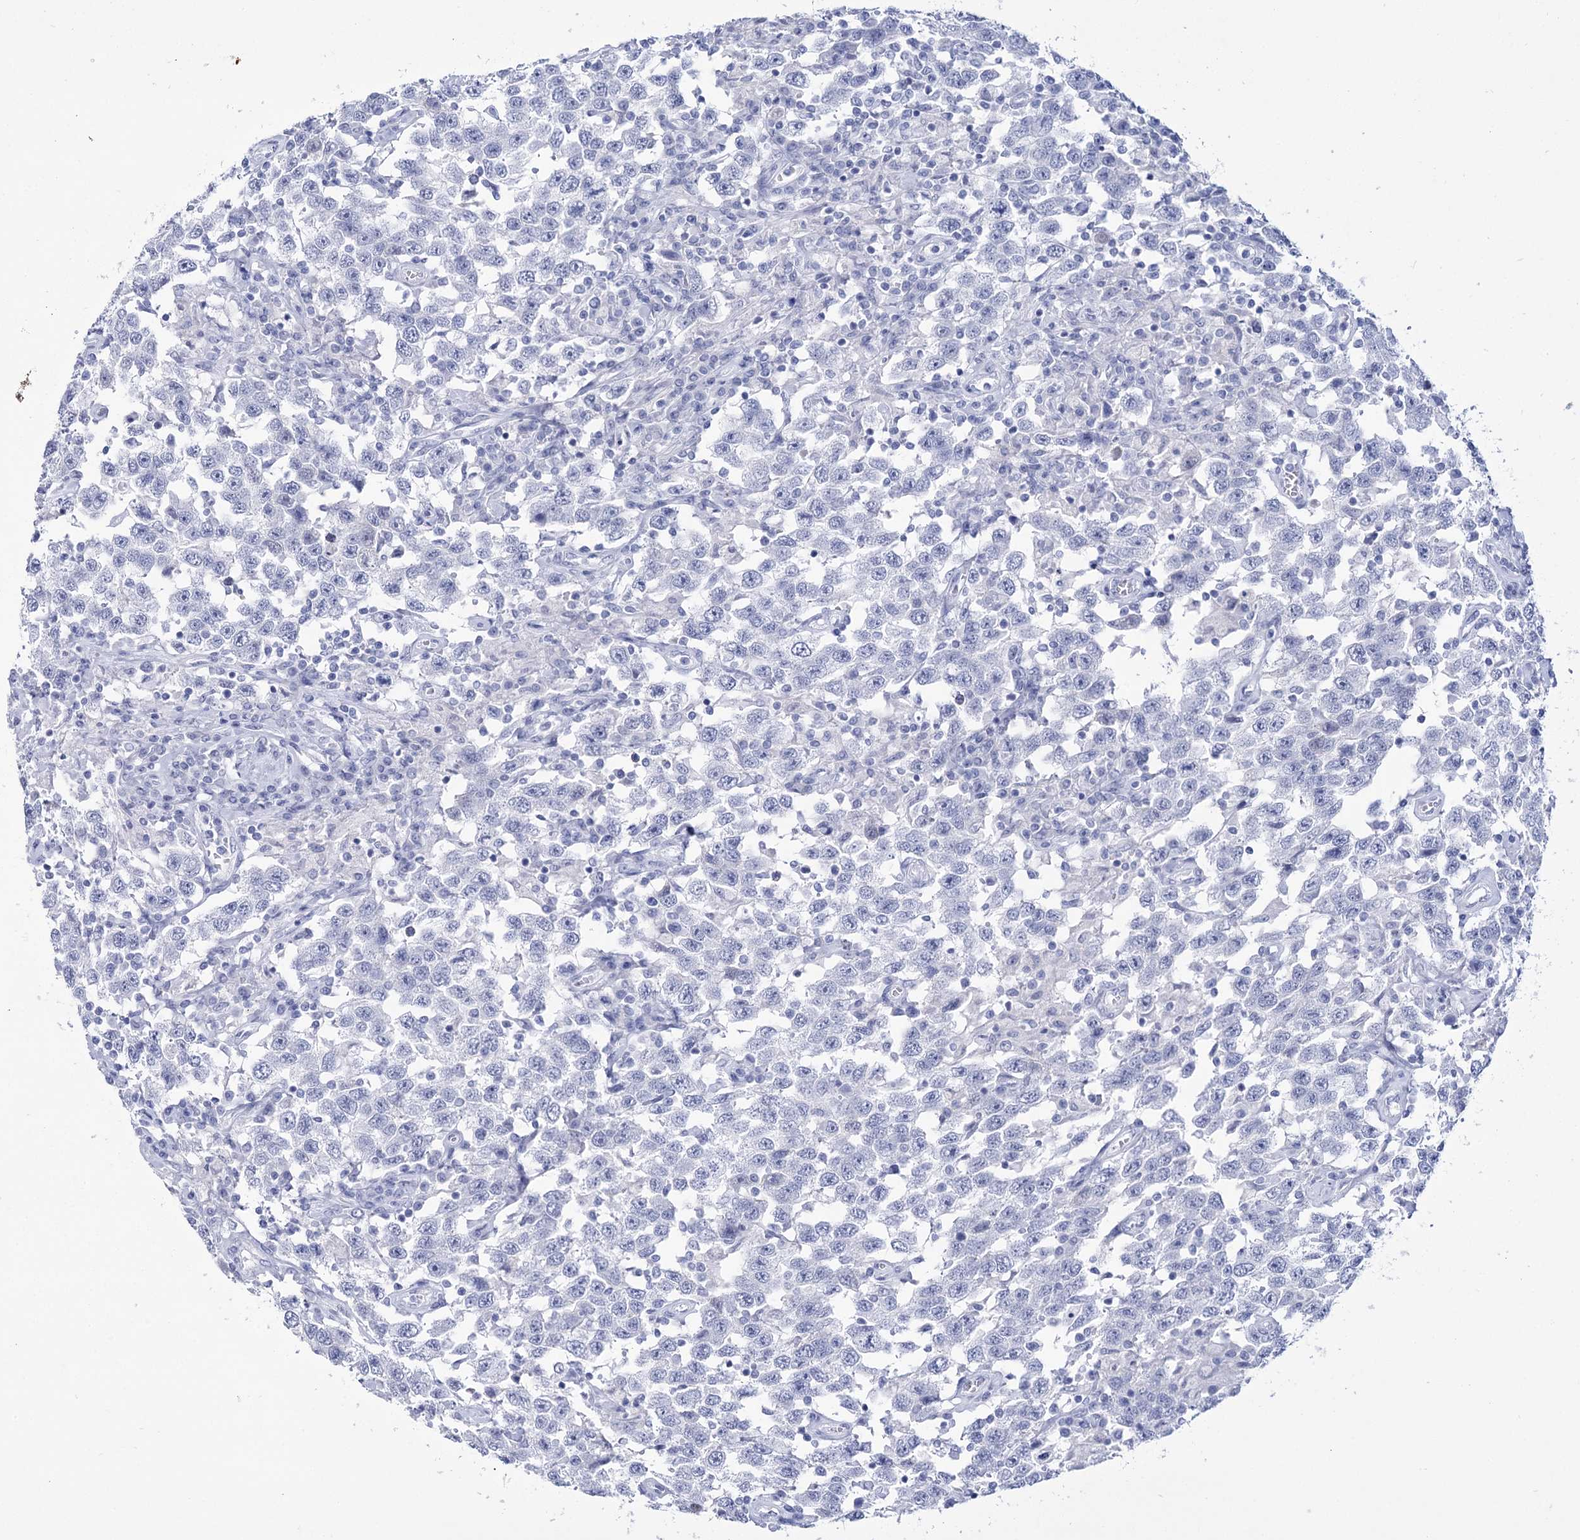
{"staining": {"intensity": "negative", "quantity": "none", "location": "none"}, "tissue": "testis cancer", "cell_type": "Tumor cells", "image_type": "cancer", "snomed": [{"axis": "morphology", "description": "Seminoma, NOS"}, {"axis": "topography", "description": "Testis"}], "caption": "An immunohistochemistry photomicrograph of testis seminoma is shown. There is no staining in tumor cells of testis seminoma.", "gene": "RNF186", "patient": {"sex": "male", "age": 41}}